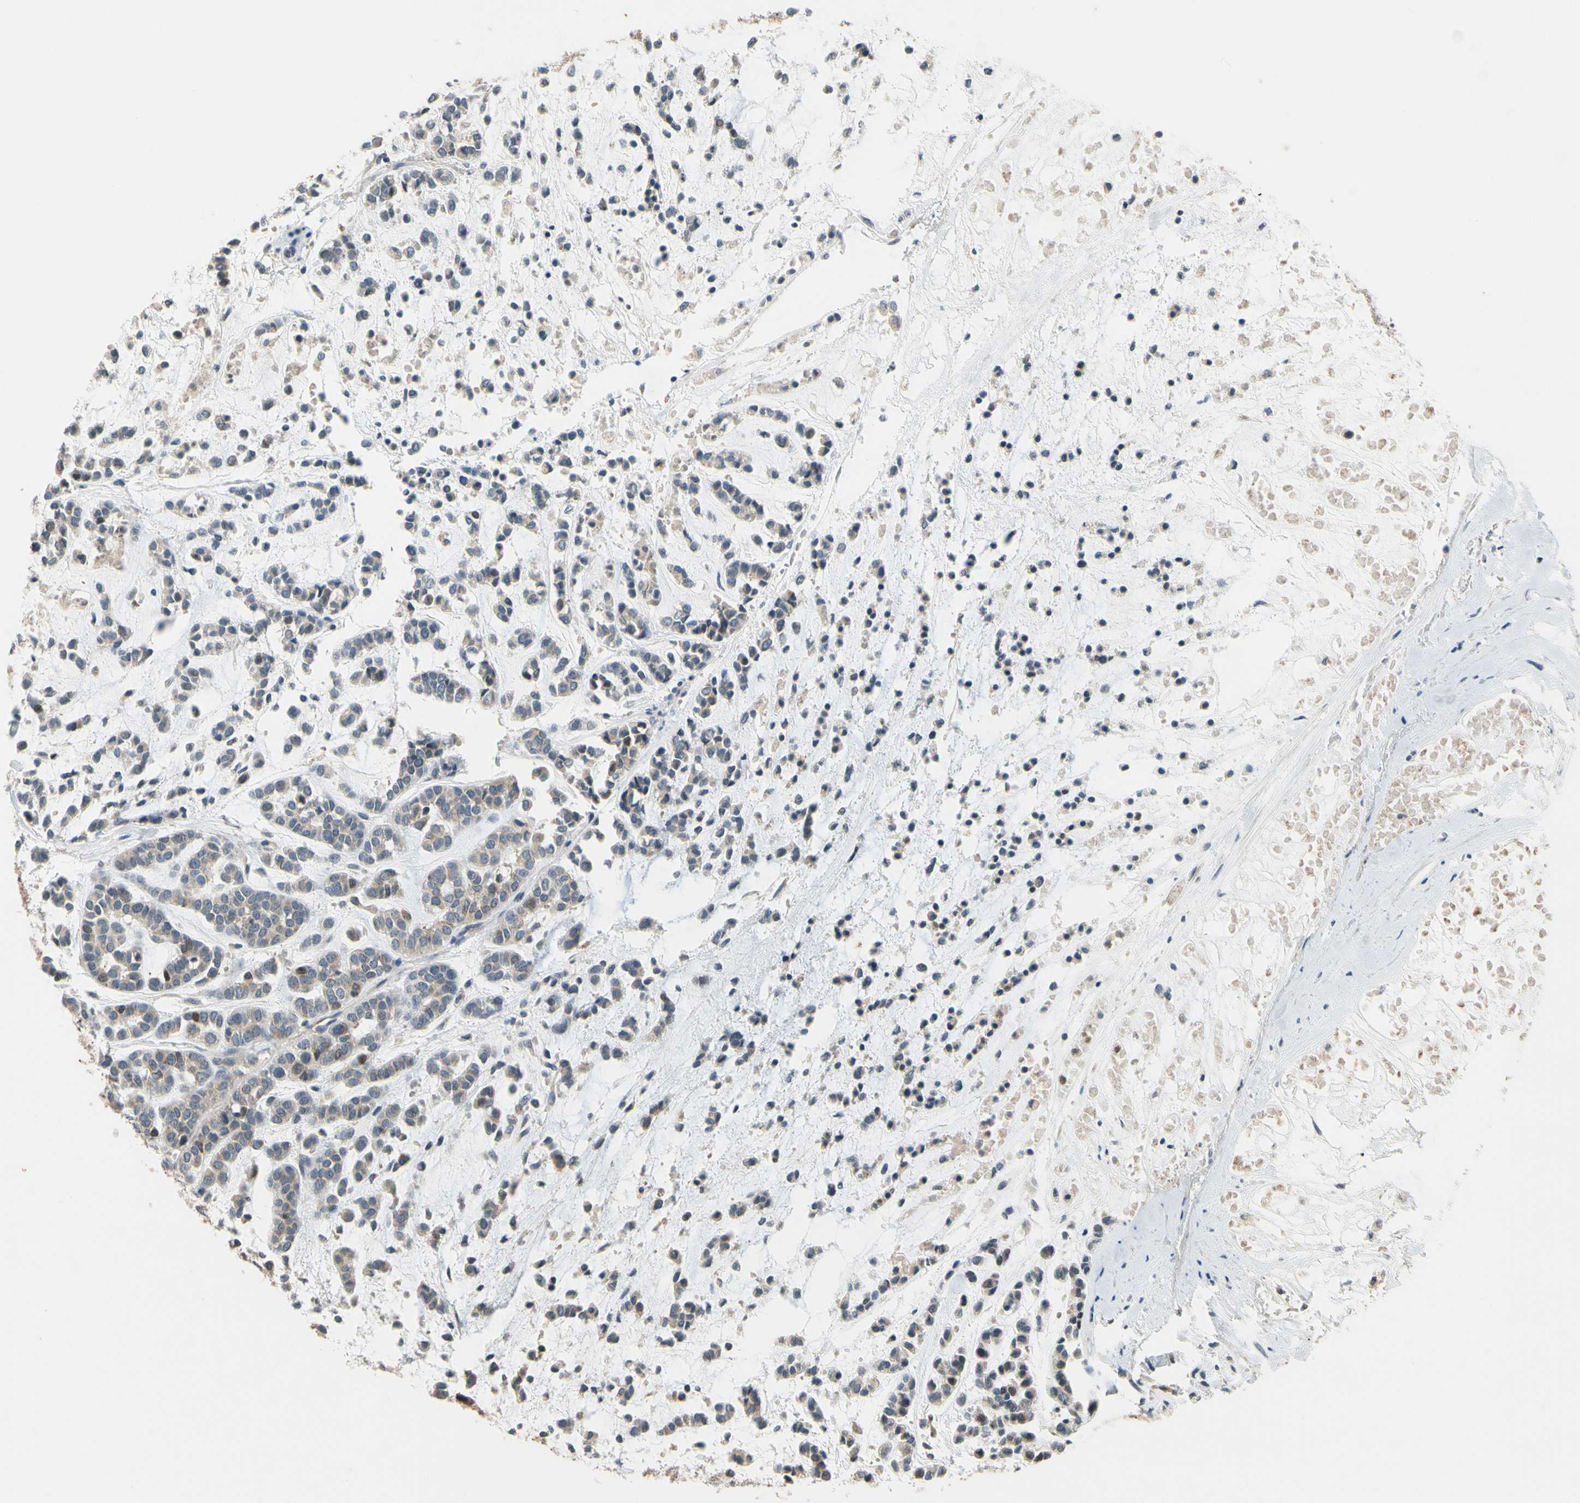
{"staining": {"intensity": "weak", "quantity": ">75%", "location": "cytoplasmic/membranous"}, "tissue": "head and neck cancer", "cell_type": "Tumor cells", "image_type": "cancer", "snomed": [{"axis": "morphology", "description": "Adenocarcinoma, NOS"}, {"axis": "morphology", "description": "Adenoma, NOS"}, {"axis": "topography", "description": "Head-Neck"}], "caption": "Protein positivity by immunohistochemistry (IHC) demonstrates weak cytoplasmic/membranous positivity in about >75% of tumor cells in head and neck cancer (adenoma).", "gene": "ATP2C1", "patient": {"sex": "female", "age": 55}}